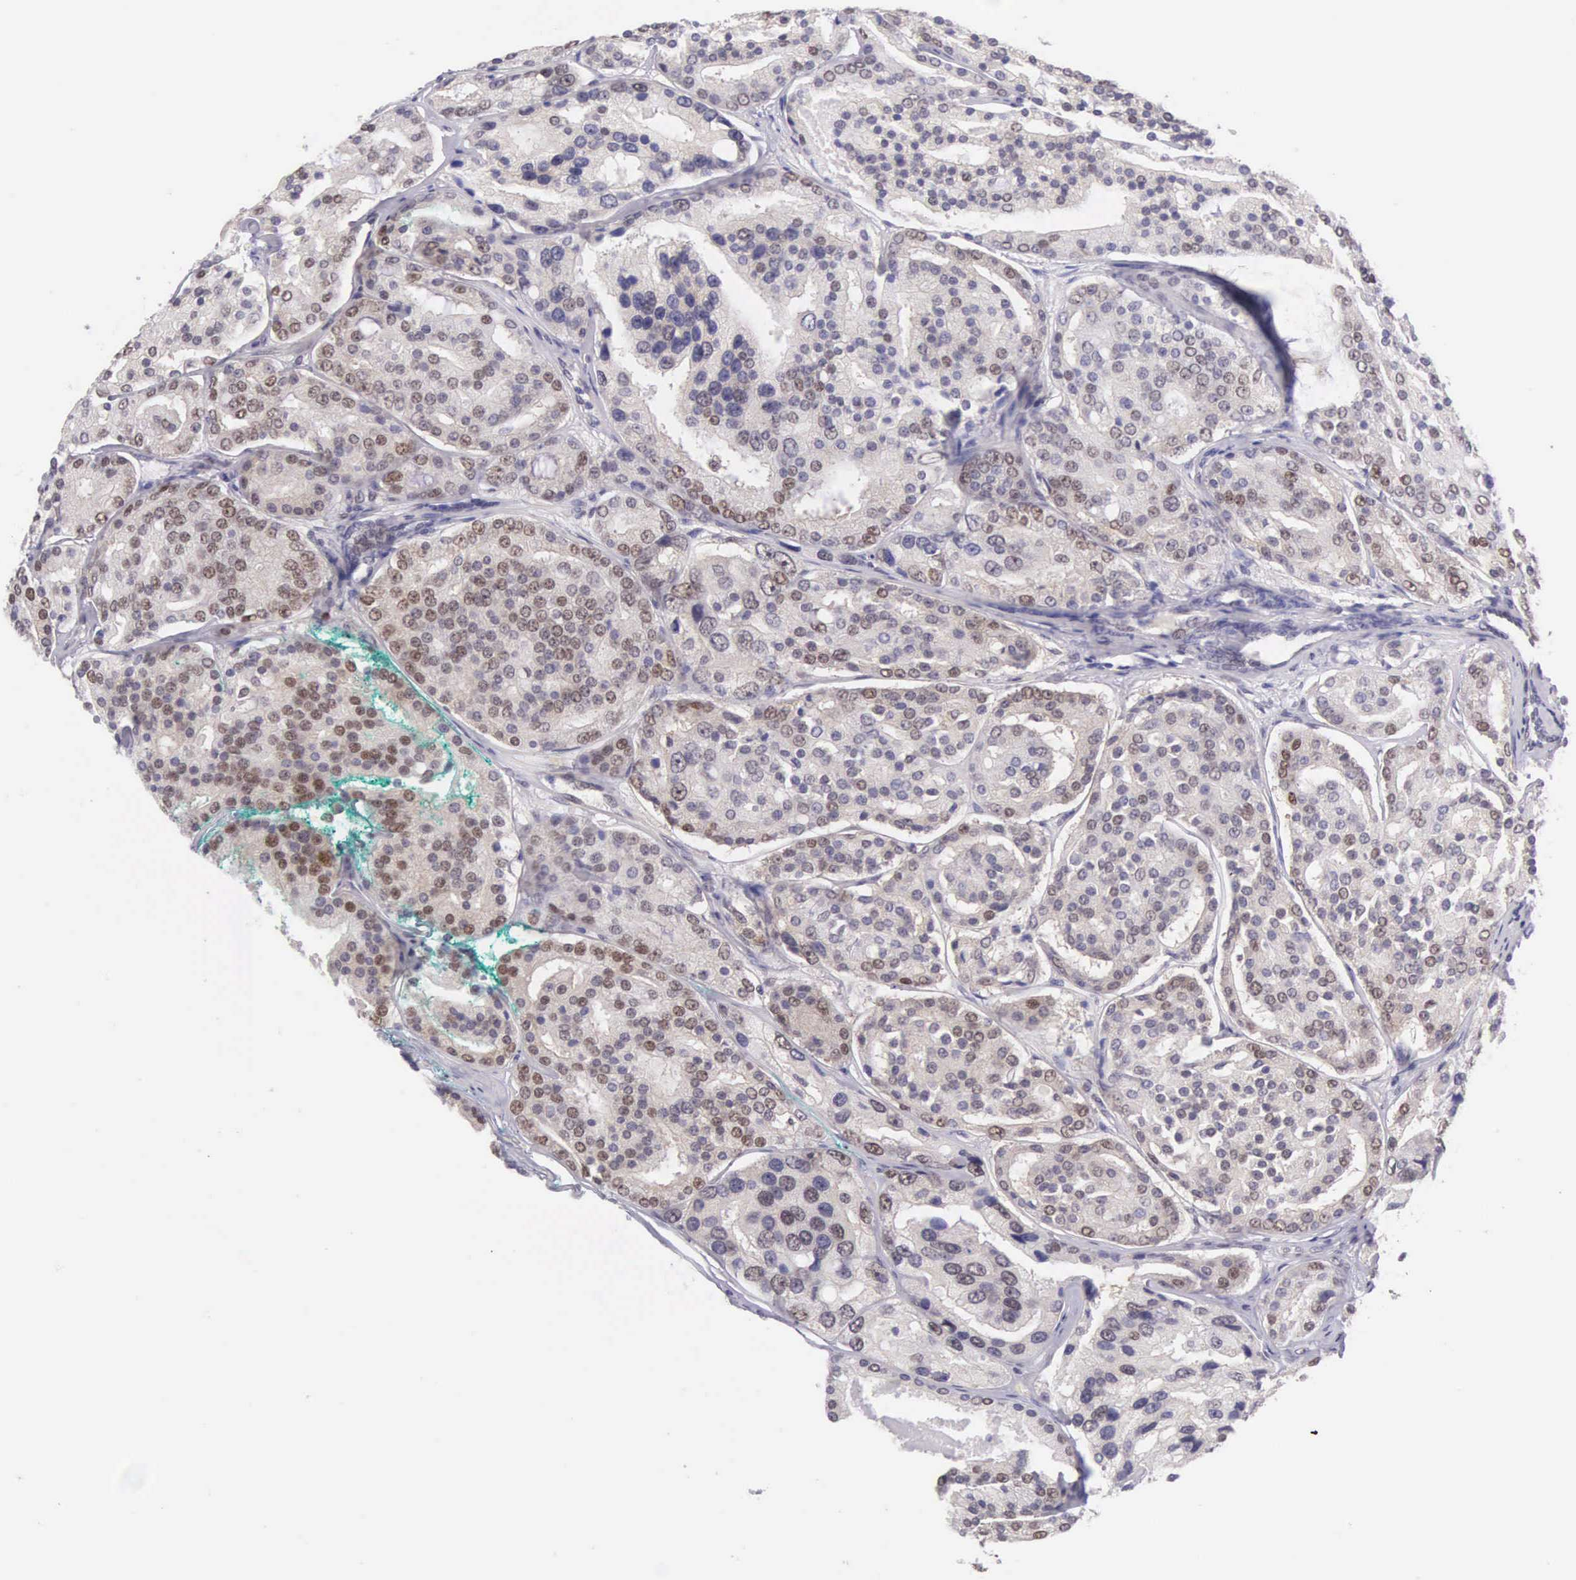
{"staining": {"intensity": "weak", "quantity": "25%-75%", "location": "nuclear"}, "tissue": "prostate cancer", "cell_type": "Tumor cells", "image_type": "cancer", "snomed": [{"axis": "morphology", "description": "Adenocarcinoma, High grade"}, {"axis": "topography", "description": "Prostate"}], "caption": "IHC histopathology image of neoplastic tissue: prostate cancer (high-grade adenocarcinoma) stained using immunohistochemistry (IHC) displays low levels of weak protein expression localized specifically in the nuclear of tumor cells, appearing as a nuclear brown color.", "gene": "CCDC117", "patient": {"sex": "male", "age": 64}}